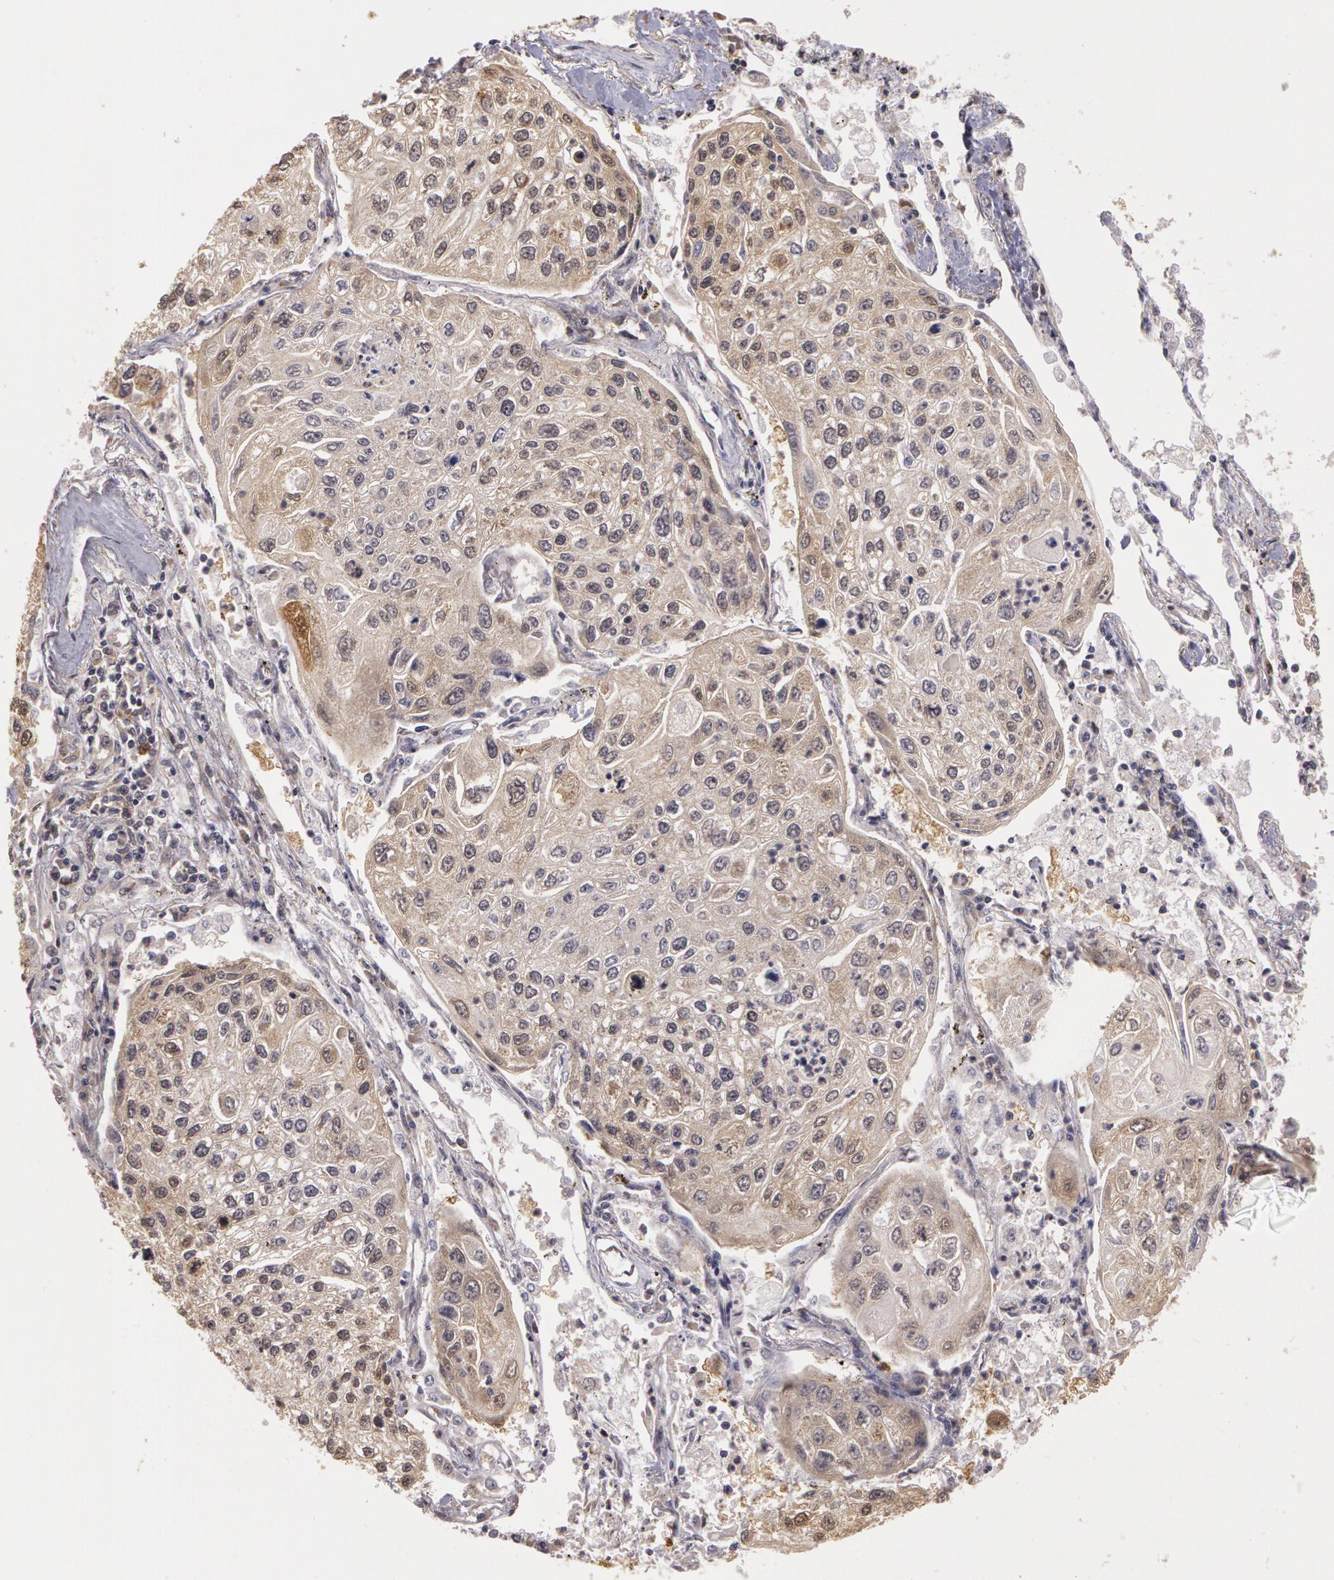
{"staining": {"intensity": "negative", "quantity": "none", "location": "none"}, "tissue": "lung cancer", "cell_type": "Tumor cells", "image_type": "cancer", "snomed": [{"axis": "morphology", "description": "Squamous cell carcinoma, NOS"}, {"axis": "topography", "description": "Lung"}], "caption": "Tumor cells are negative for protein expression in human lung squamous cell carcinoma.", "gene": "AHSA1", "patient": {"sex": "male", "age": 75}}